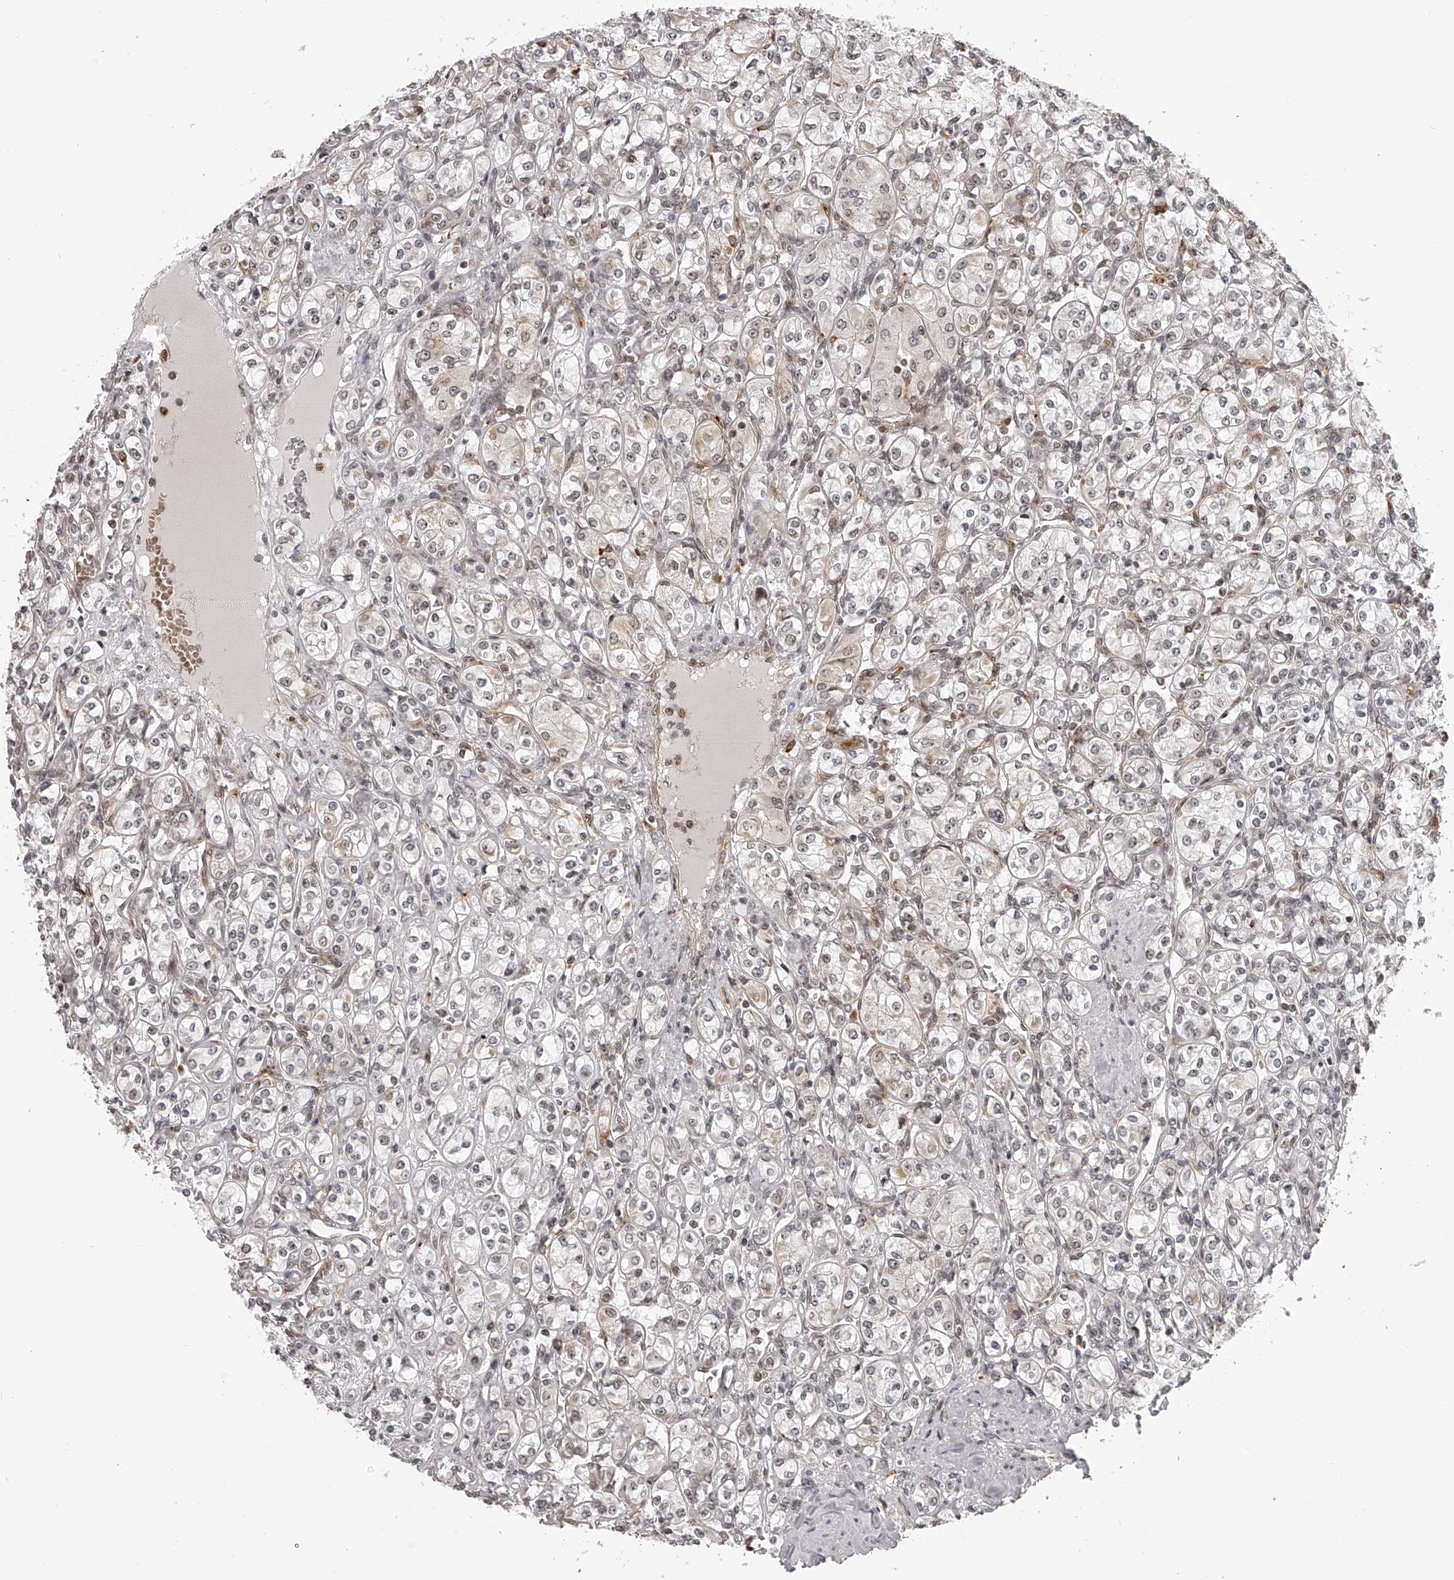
{"staining": {"intensity": "weak", "quantity": "<25%", "location": "cytoplasmic/membranous"}, "tissue": "renal cancer", "cell_type": "Tumor cells", "image_type": "cancer", "snomed": [{"axis": "morphology", "description": "Adenocarcinoma, NOS"}, {"axis": "topography", "description": "Kidney"}], "caption": "Renal adenocarcinoma stained for a protein using immunohistochemistry (IHC) shows no staining tumor cells.", "gene": "ODF2L", "patient": {"sex": "male", "age": 77}}